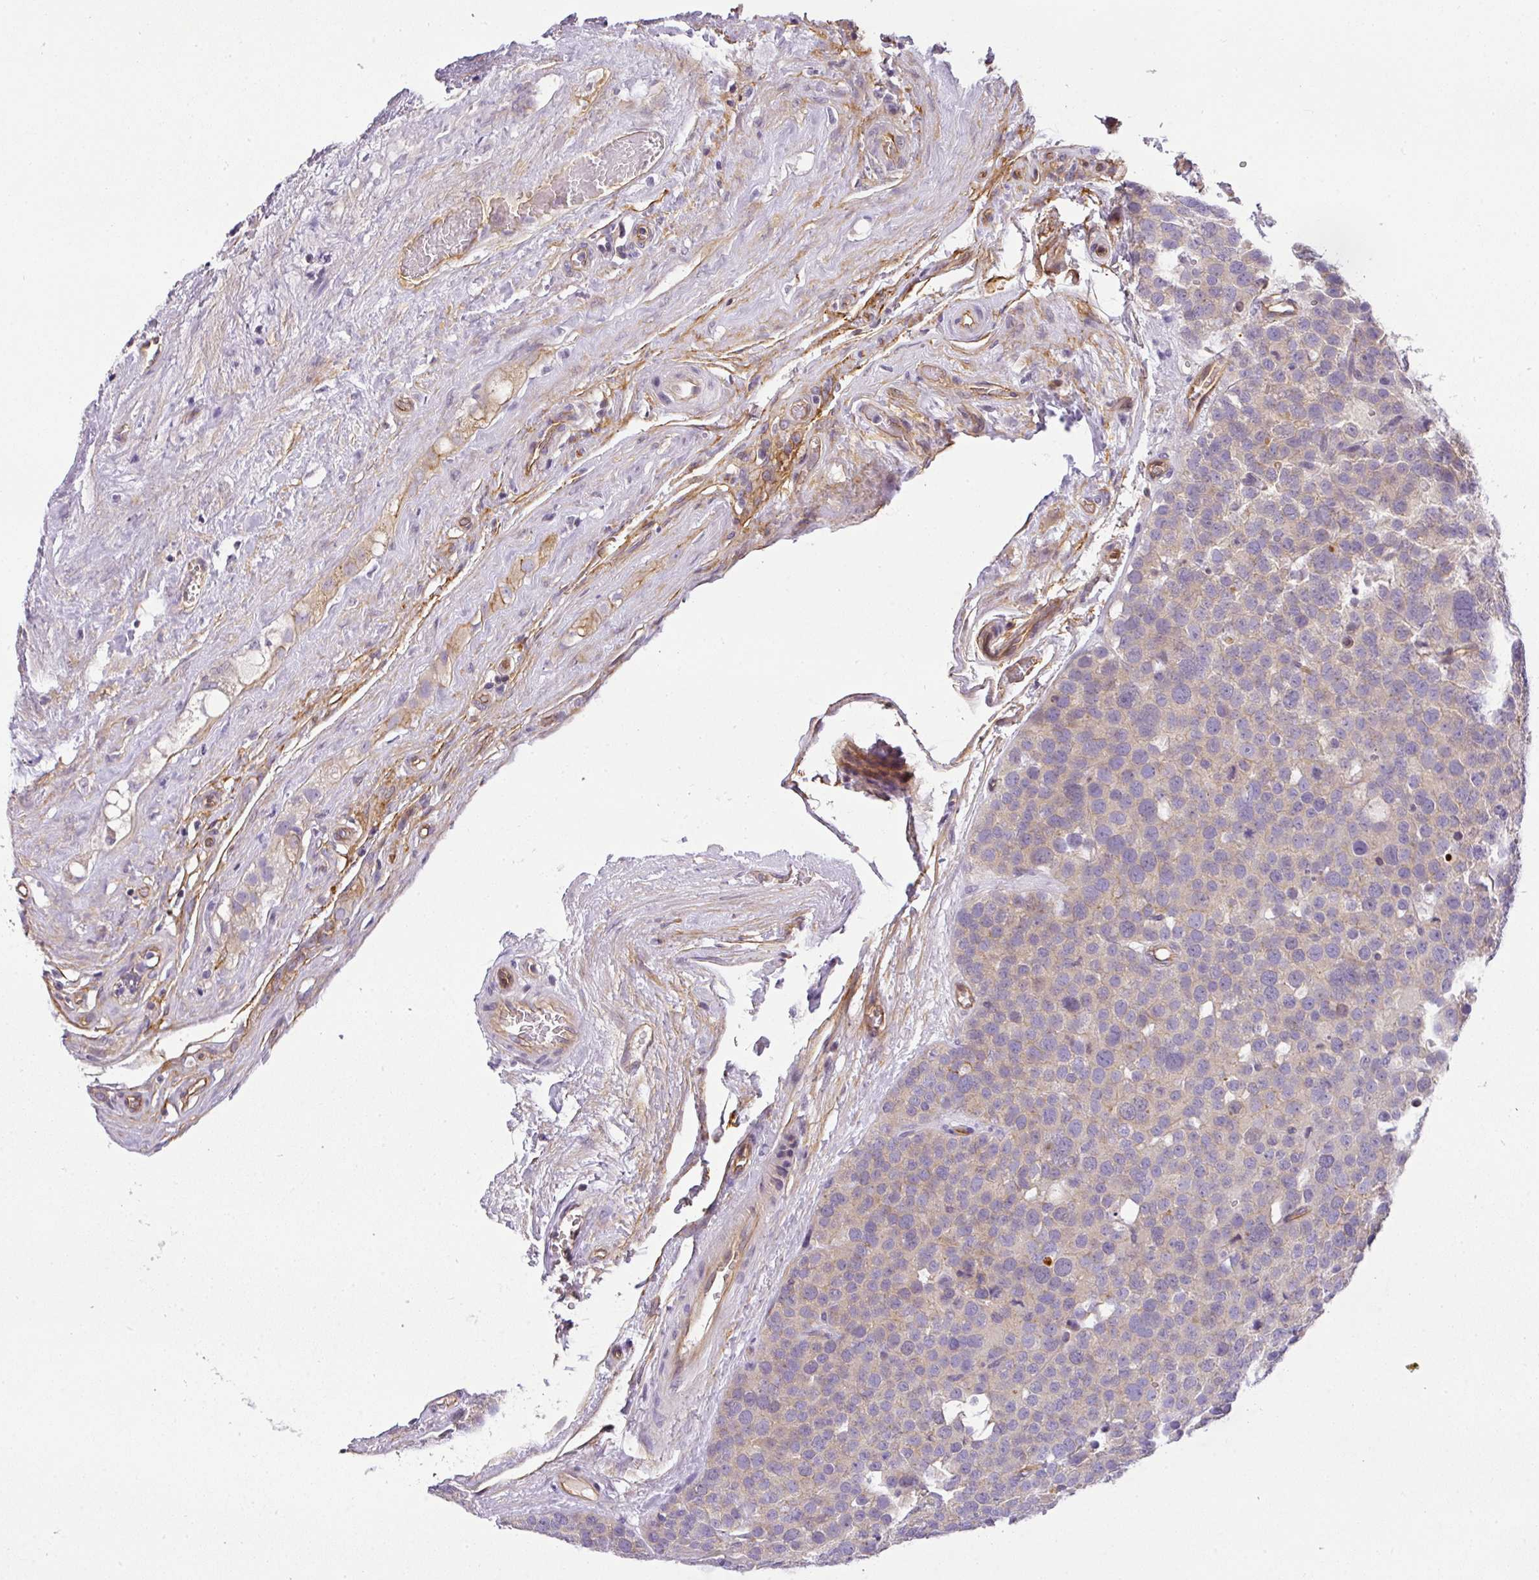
{"staining": {"intensity": "weak", "quantity": "<25%", "location": "cytoplasmic/membranous"}, "tissue": "testis cancer", "cell_type": "Tumor cells", "image_type": "cancer", "snomed": [{"axis": "morphology", "description": "Seminoma, NOS"}, {"axis": "topography", "description": "Testis"}], "caption": "The IHC image has no significant expression in tumor cells of seminoma (testis) tissue.", "gene": "OR11H4", "patient": {"sex": "male", "age": 71}}